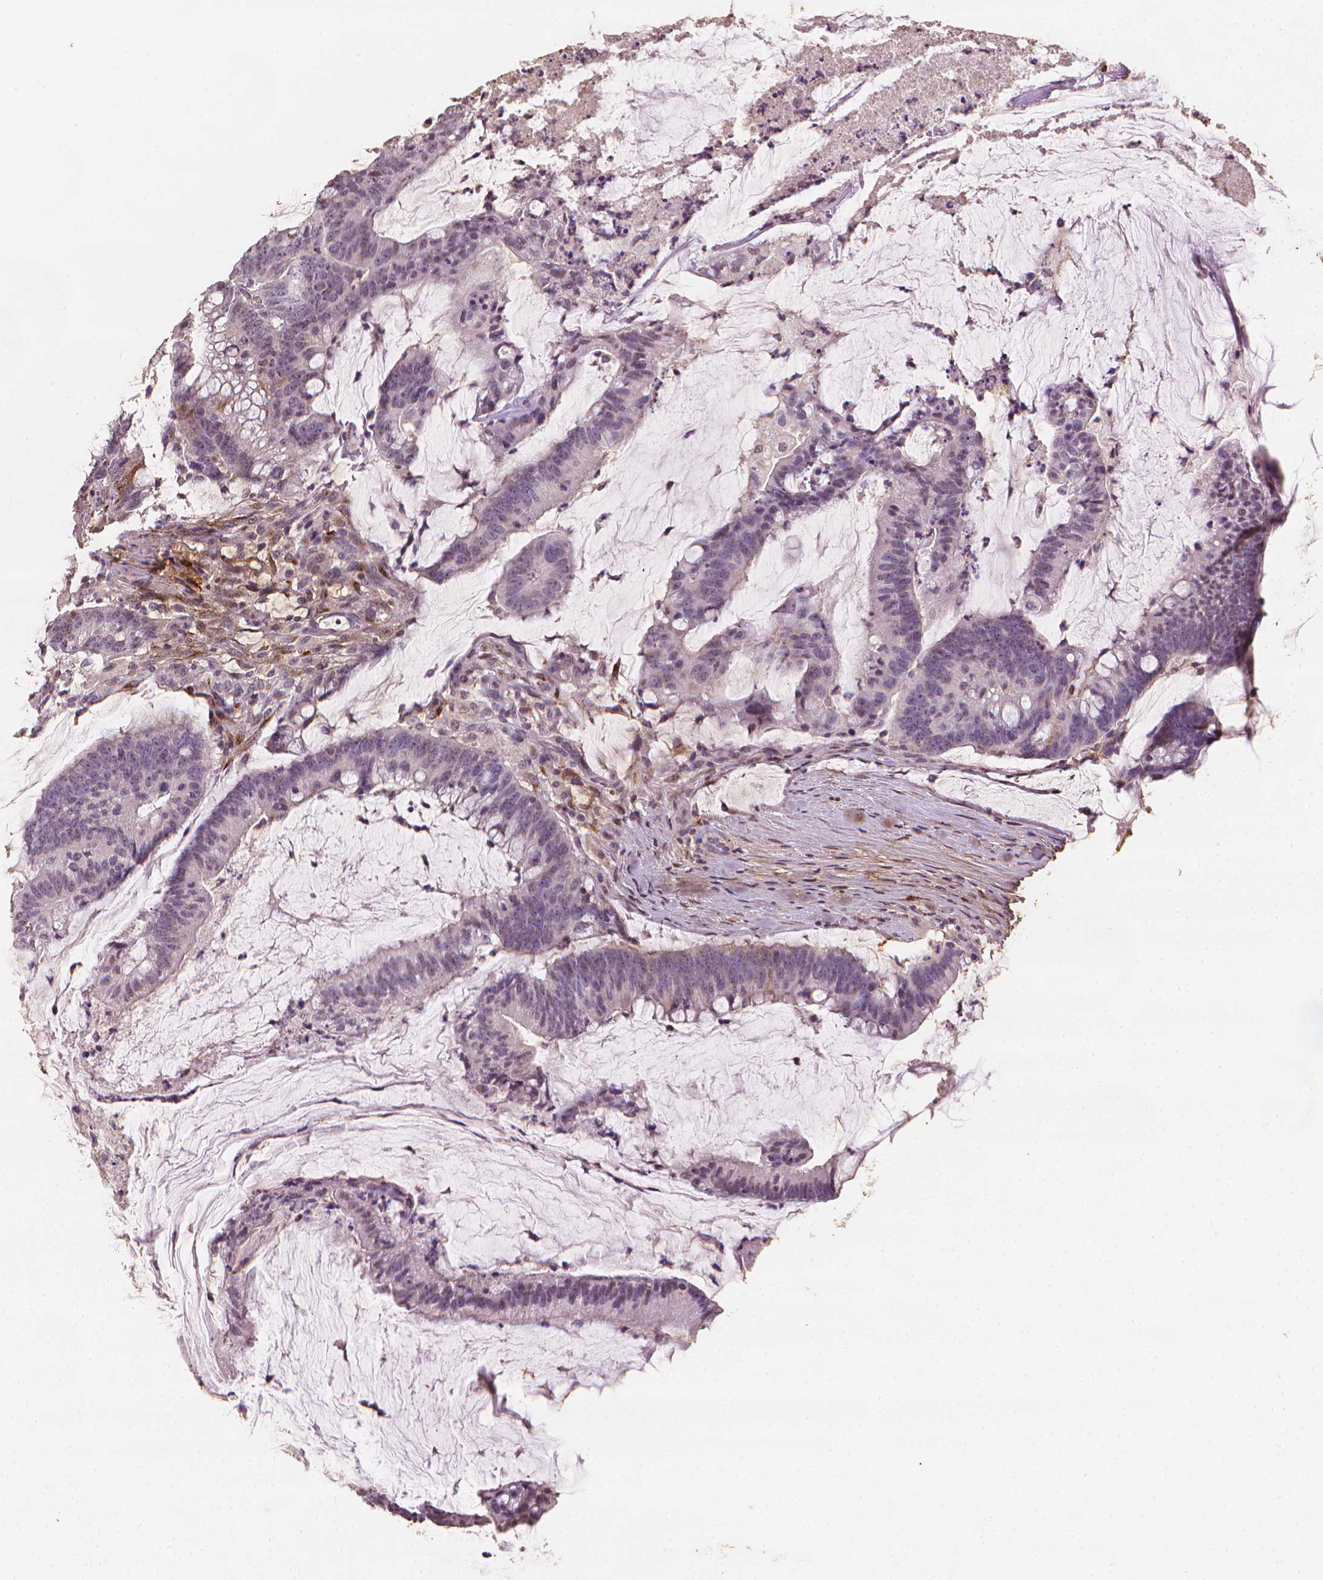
{"staining": {"intensity": "negative", "quantity": "none", "location": "none"}, "tissue": "colorectal cancer", "cell_type": "Tumor cells", "image_type": "cancer", "snomed": [{"axis": "morphology", "description": "Adenocarcinoma, NOS"}, {"axis": "topography", "description": "Colon"}], "caption": "DAB (3,3'-diaminobenzidine) immunohistochemical staining of colorectal cancer exhibits no significant staining in tumor cells.", "gene": "DCN", "patient": {"sex": "male", "age": 62}}